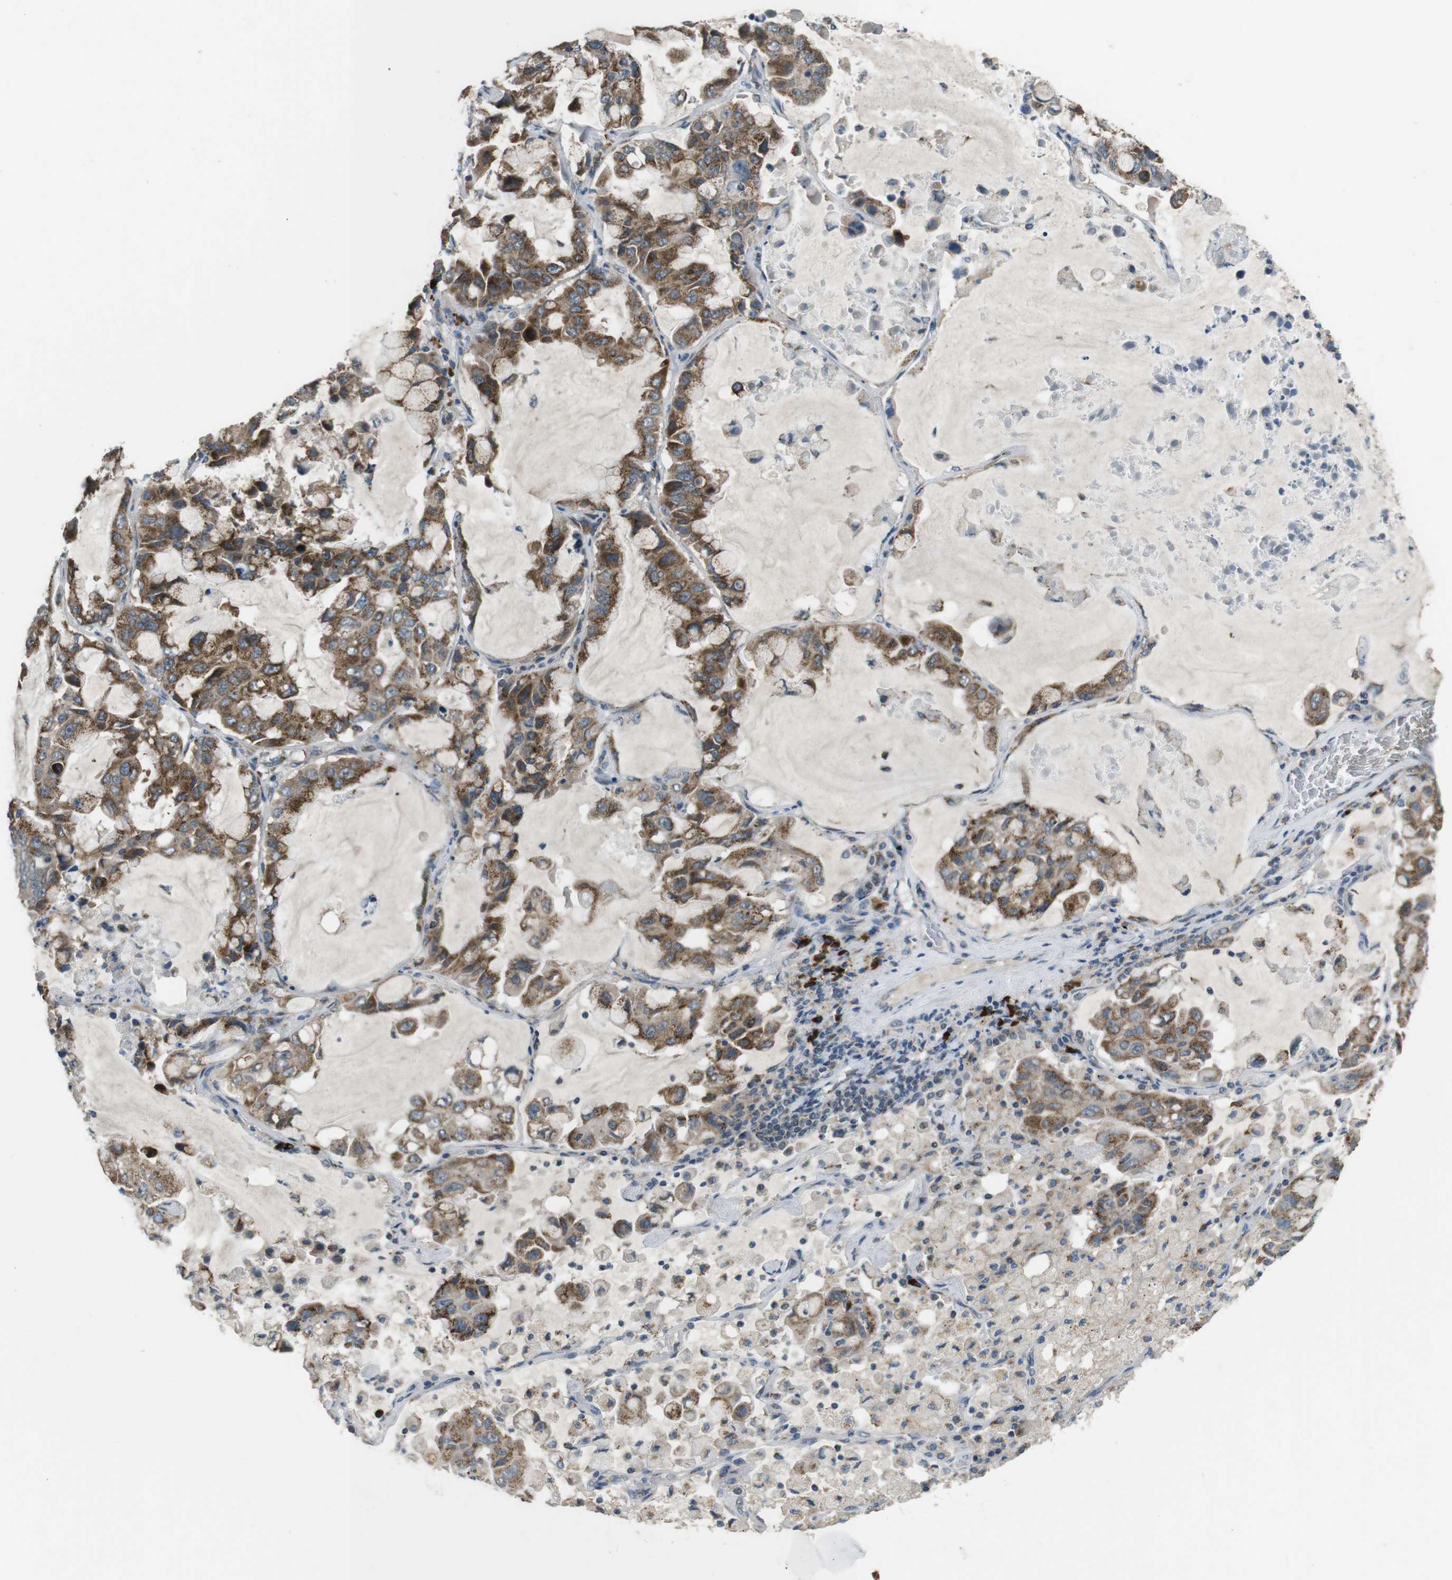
{"staining": {"intensity": "moderate", "quantity": ">75%", "location": "cytoplasmic/membranous"}, "tissue": "lung cancer", "cell_type": "Tumor cells", "image_type": "cancer", "snomed": [{"axis": "morphology", "description": "Adenocarcinoma, NOS"}, {"axis": "topography", "description": "Lung"}], "caption": "IHC image of neoplastic tissue: human lung cancer stained using immunohistochemistry (IHC) reveals medium levels of moderate protein expression localized specifically in the cytoplasmic/membranous of tumor cells, appearing as a cytoplasmic/membranous brown color.", "gene": "ZFPL1", "patient": {"sex": "male", "age": 64}}